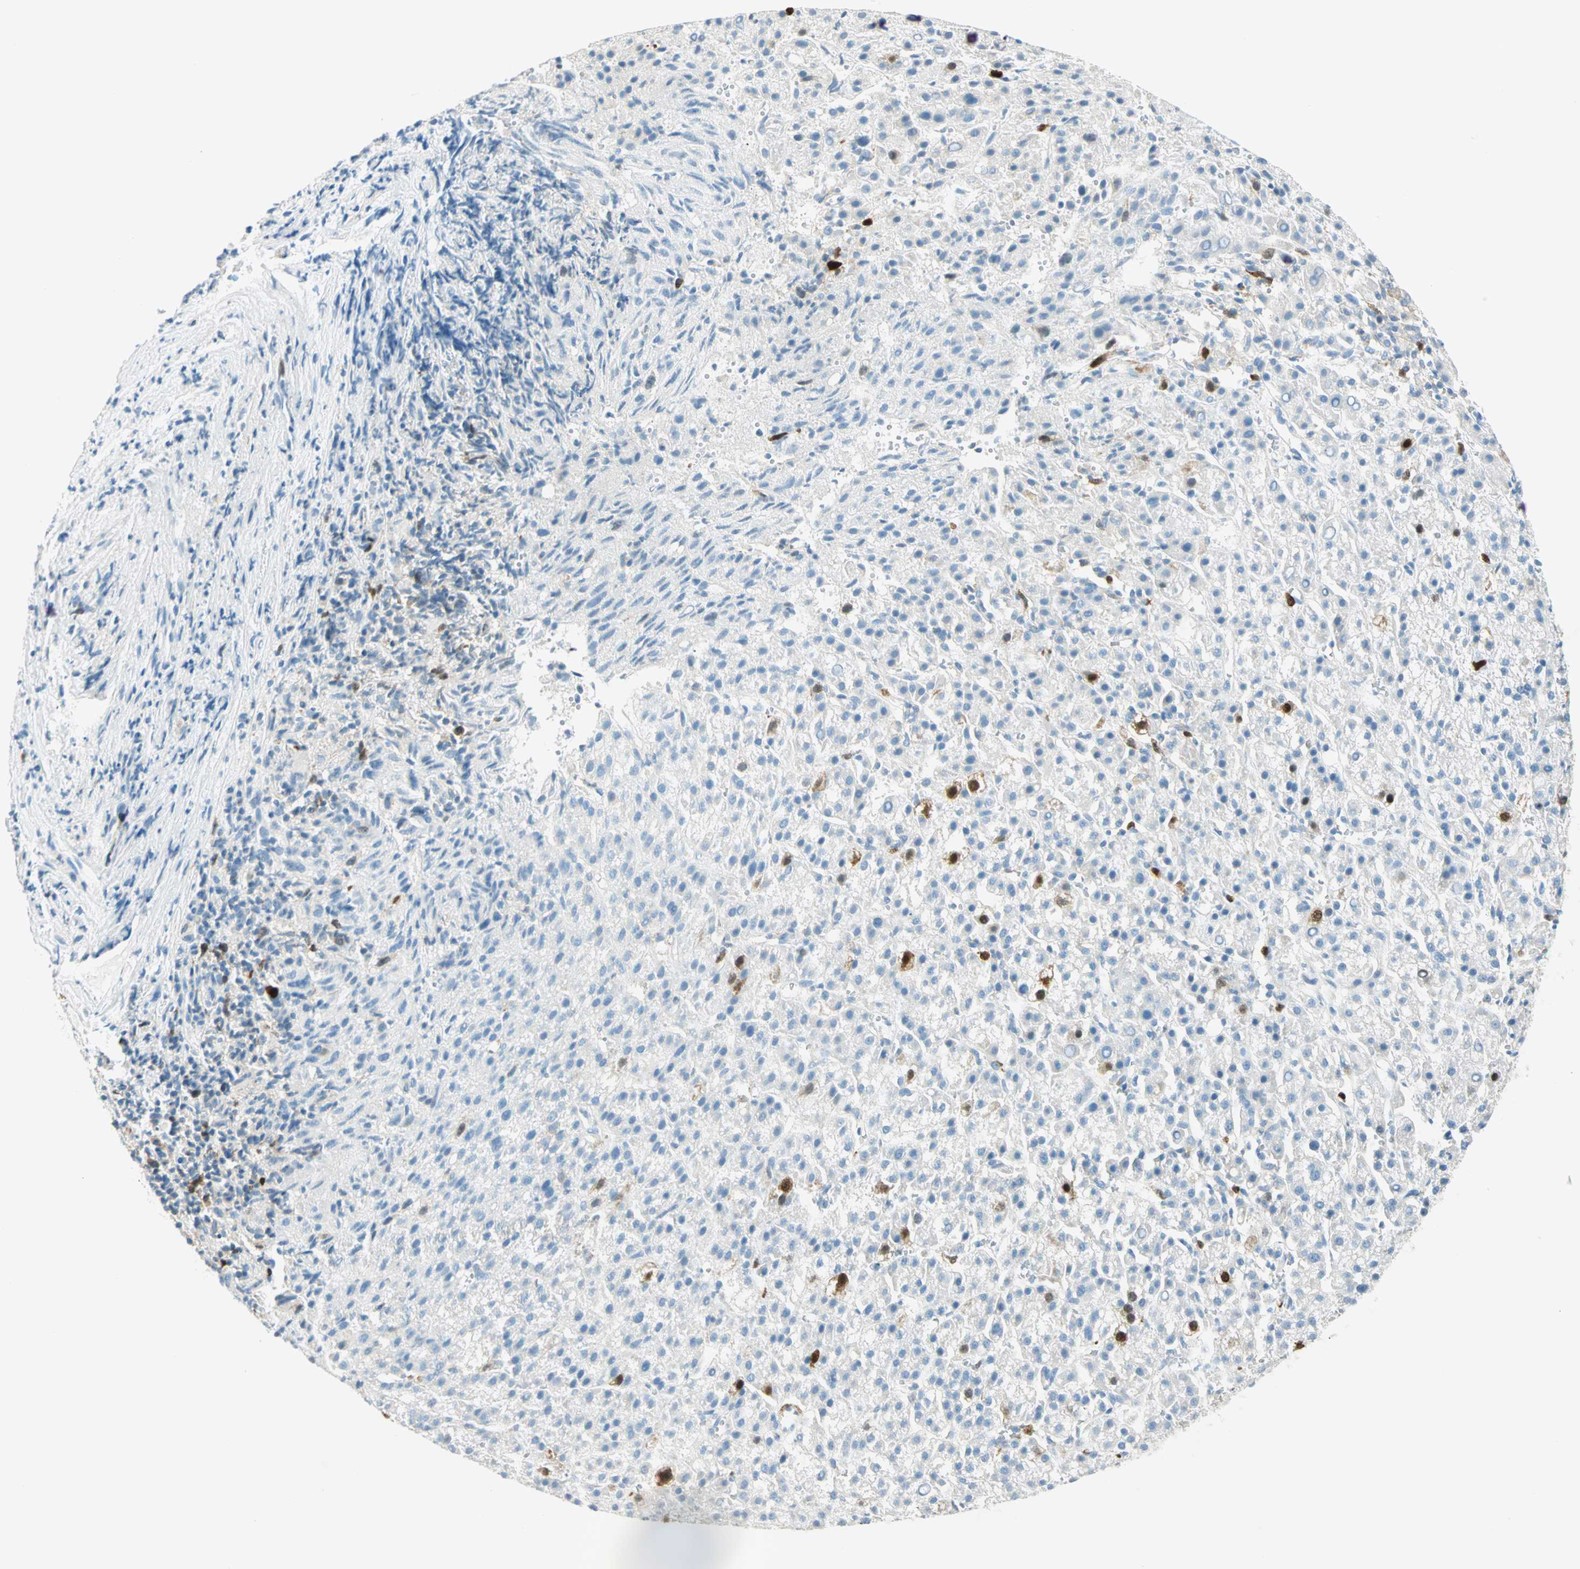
{"staining": {"intensity": "strong", "quantity": "<25%", "location": "cytoplasmic/membranous,nuclear"}, "tissue": "liver cancer", "cell_type": "Tumor cells", "image_type": "cancer", "snomed": [{"axis": "morphology", "description": "Carcinoma, Hepatocellular, NOS"}, {"axis": "topography", "description": "Liver"}], "caption": "Liver hepatocellular carcinoma stained with immunohistochemistry exhibits strong cytoplasmic/membranous and nuclear positivity in approximately <25% of tumor cells. Using DAB (brown) and hematoxylin (blue) stains, captured at high magnification using brightfield microscopy.", "gene": "PTTG1", "patient": {"sex": "female", "age": 58}}